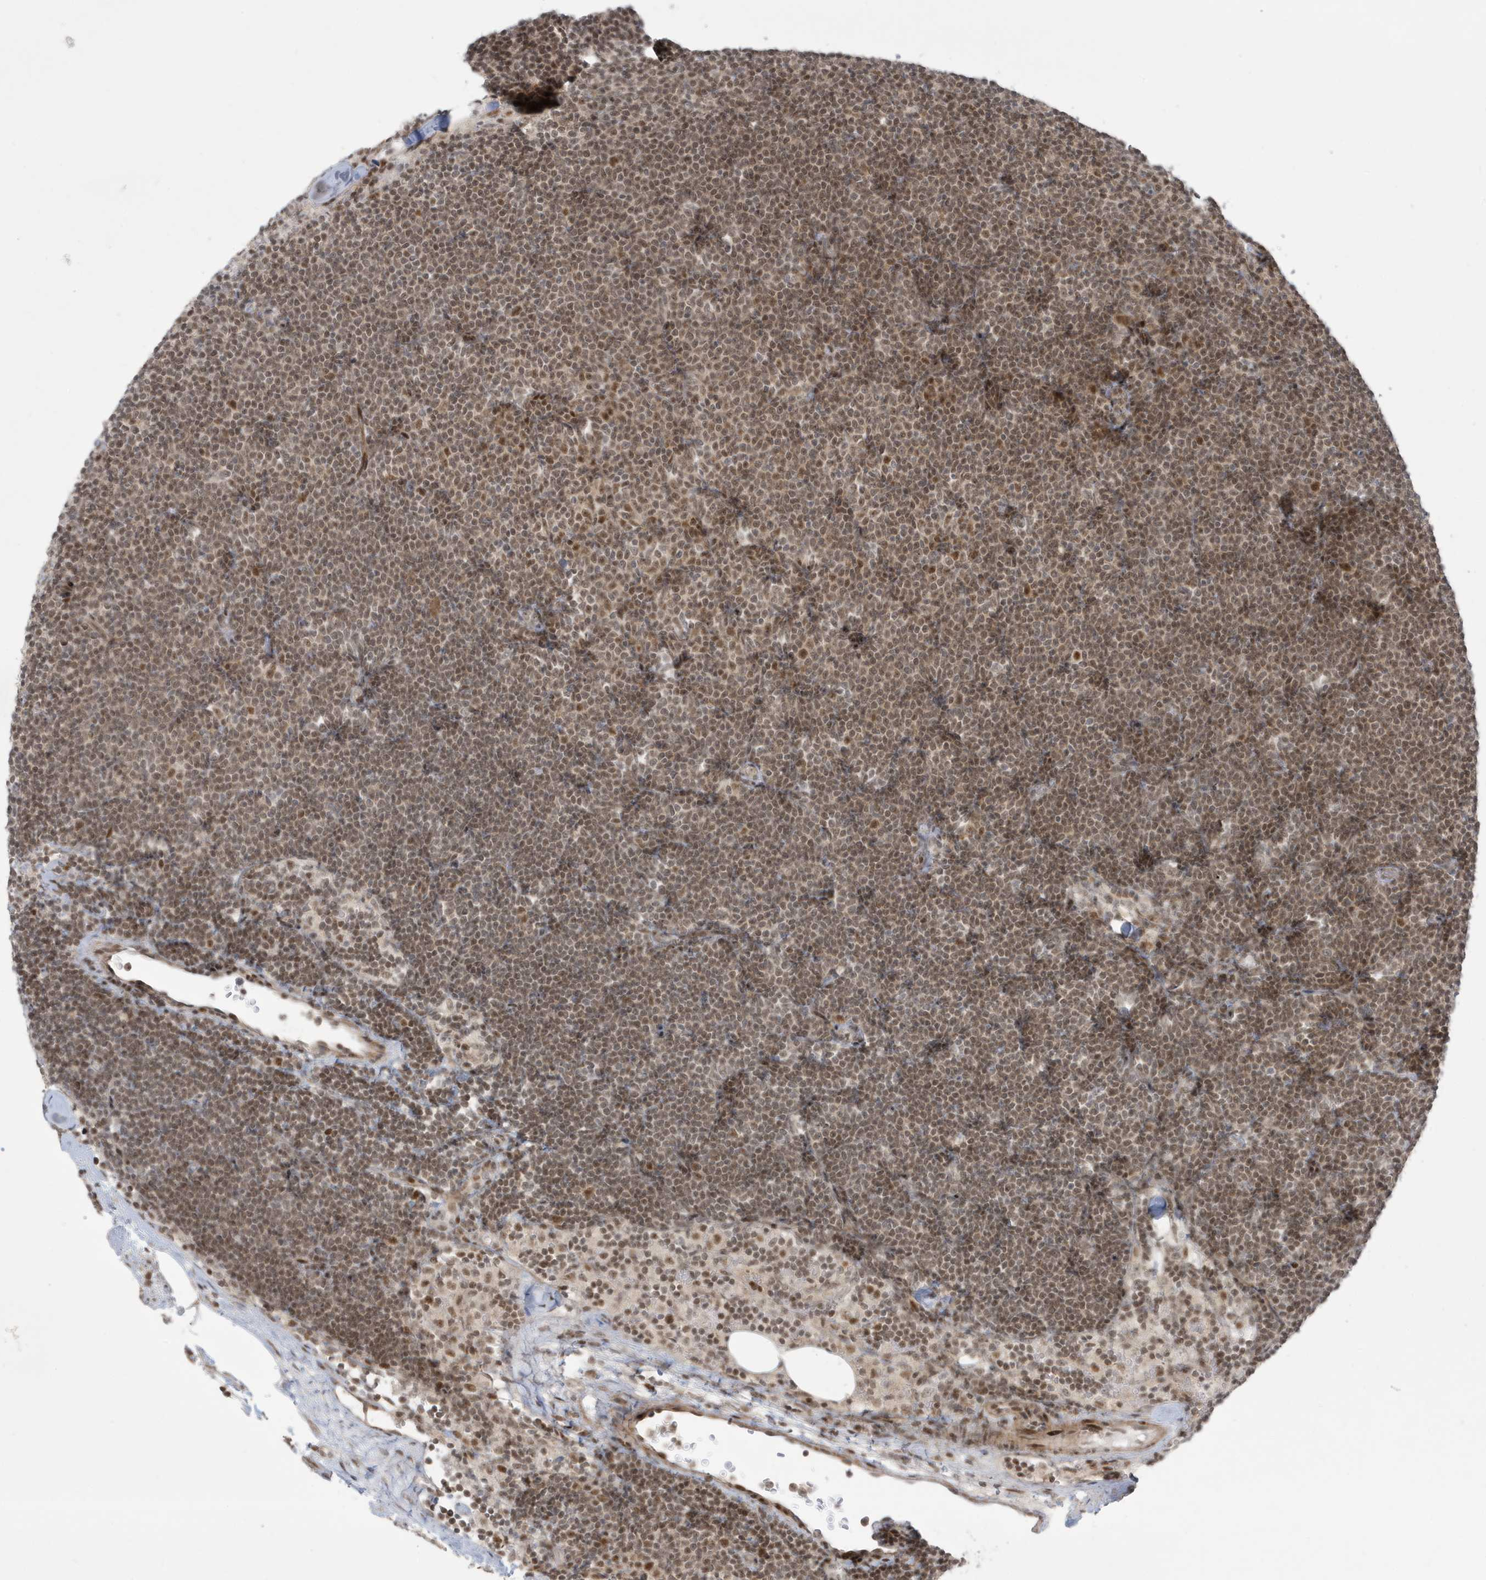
{"staining": {"intensity": "moderate", "quantity": ">75%", "location": "nuclear"}, "tissue": "lymphoma", "cell_type": "Tumor cells", "image_type": "cancer", "snomed": [{"axis": "morphology", "description": "Malignant lymphoma, non-Hodgkin's type, Low grade"}, {"axis": "topography", "description": "Lymph node"}], "caption": "Tumor cells show moderate nuclear staining in about >75% of cells in low-grade malignant lymphoma, non-Hodgkin's type.", "gene": "C1orf52", "patient": {"sex": "female", "age": 53}}